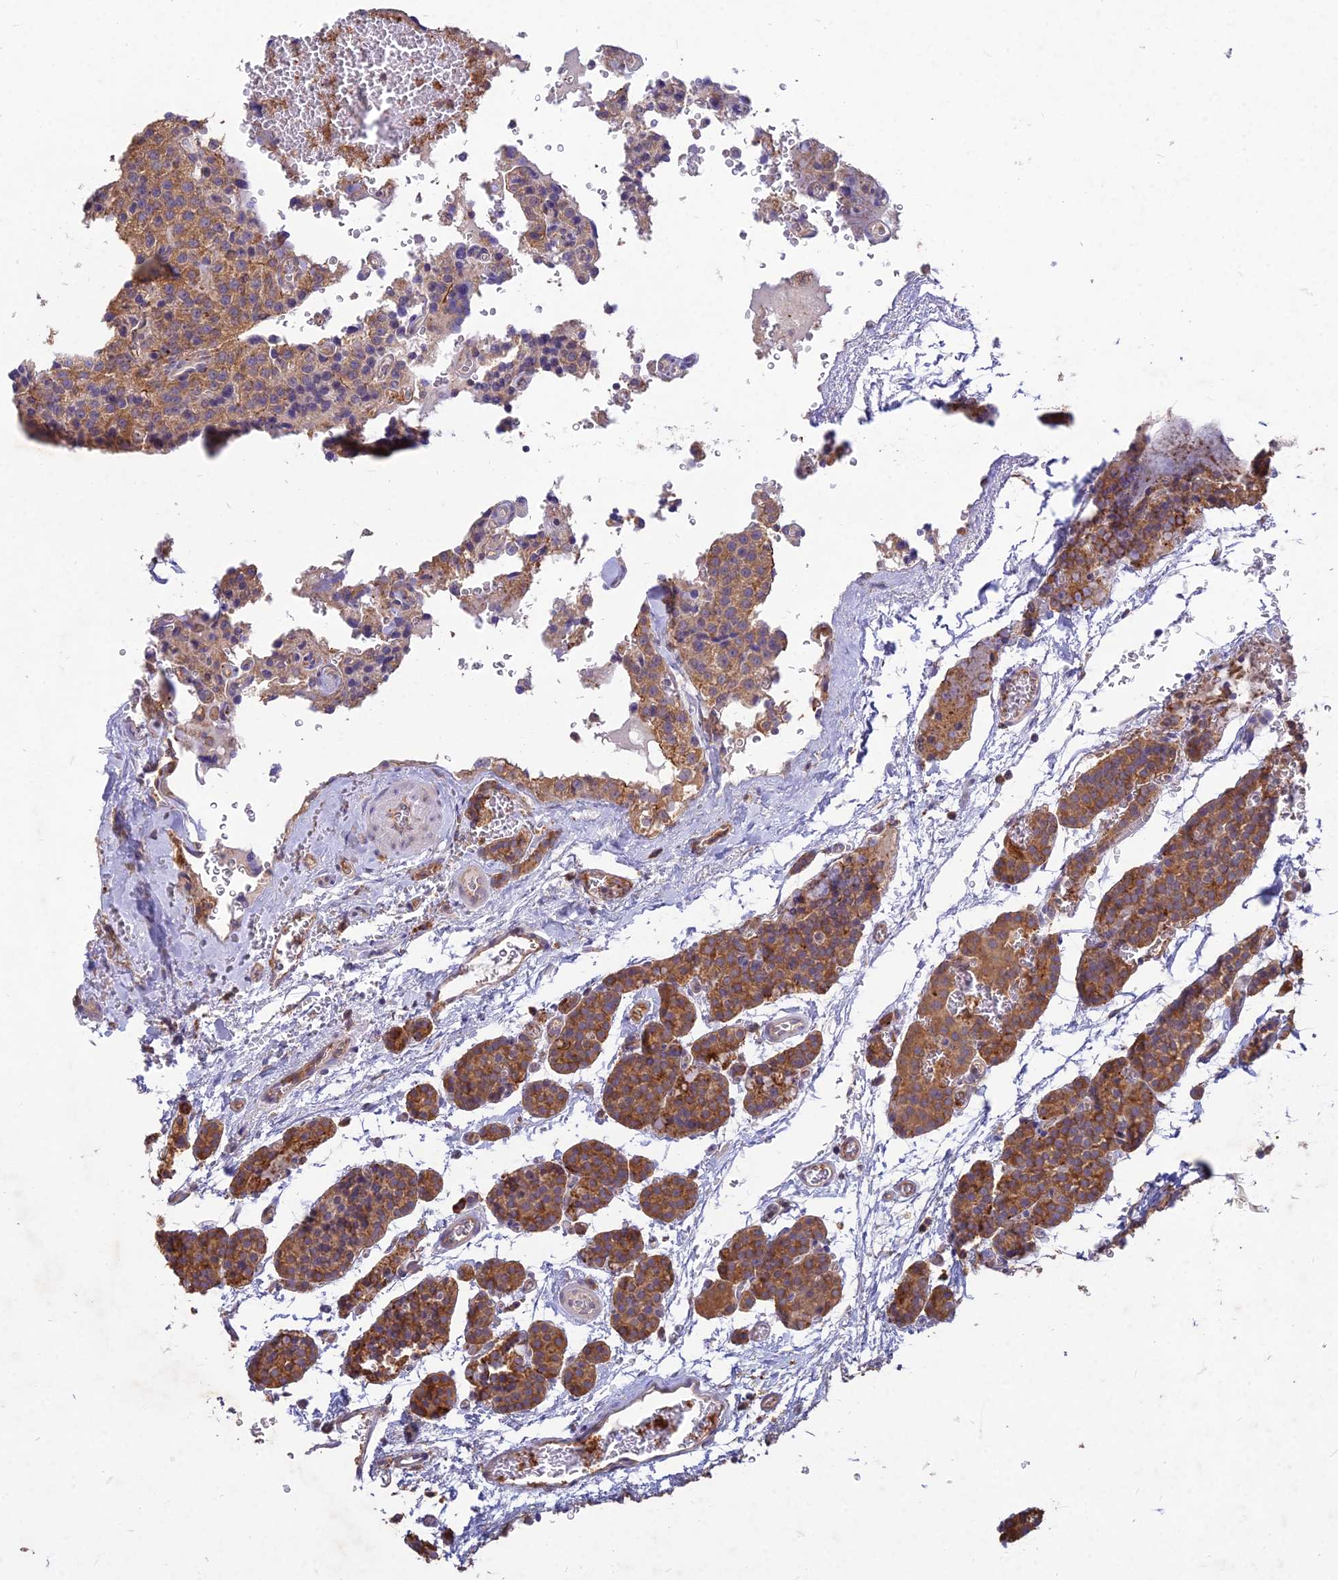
{"staining": {"intensity": "moderate", "quantity": ">75%", "location": "cytoplasmic/membranous"}, "tissue": "parathyroid gland", "cell_type": "Glandular cells", "image_type": "normal", "snomed": [{"axis": "morphology", "description": "Normal tissue, NOS"}, {"axis": "topography", "description": "Parathyroid gland"}], "caption": "IHC histopathology image of benign human parathyroid gland stained for a protein (brown), which shows medium levels of moderate cytoplasmic/membranous positivity in about >75% of glandular cells.", "gene": "NXNL2", "patient": {"sex": "female", "age": 64}}